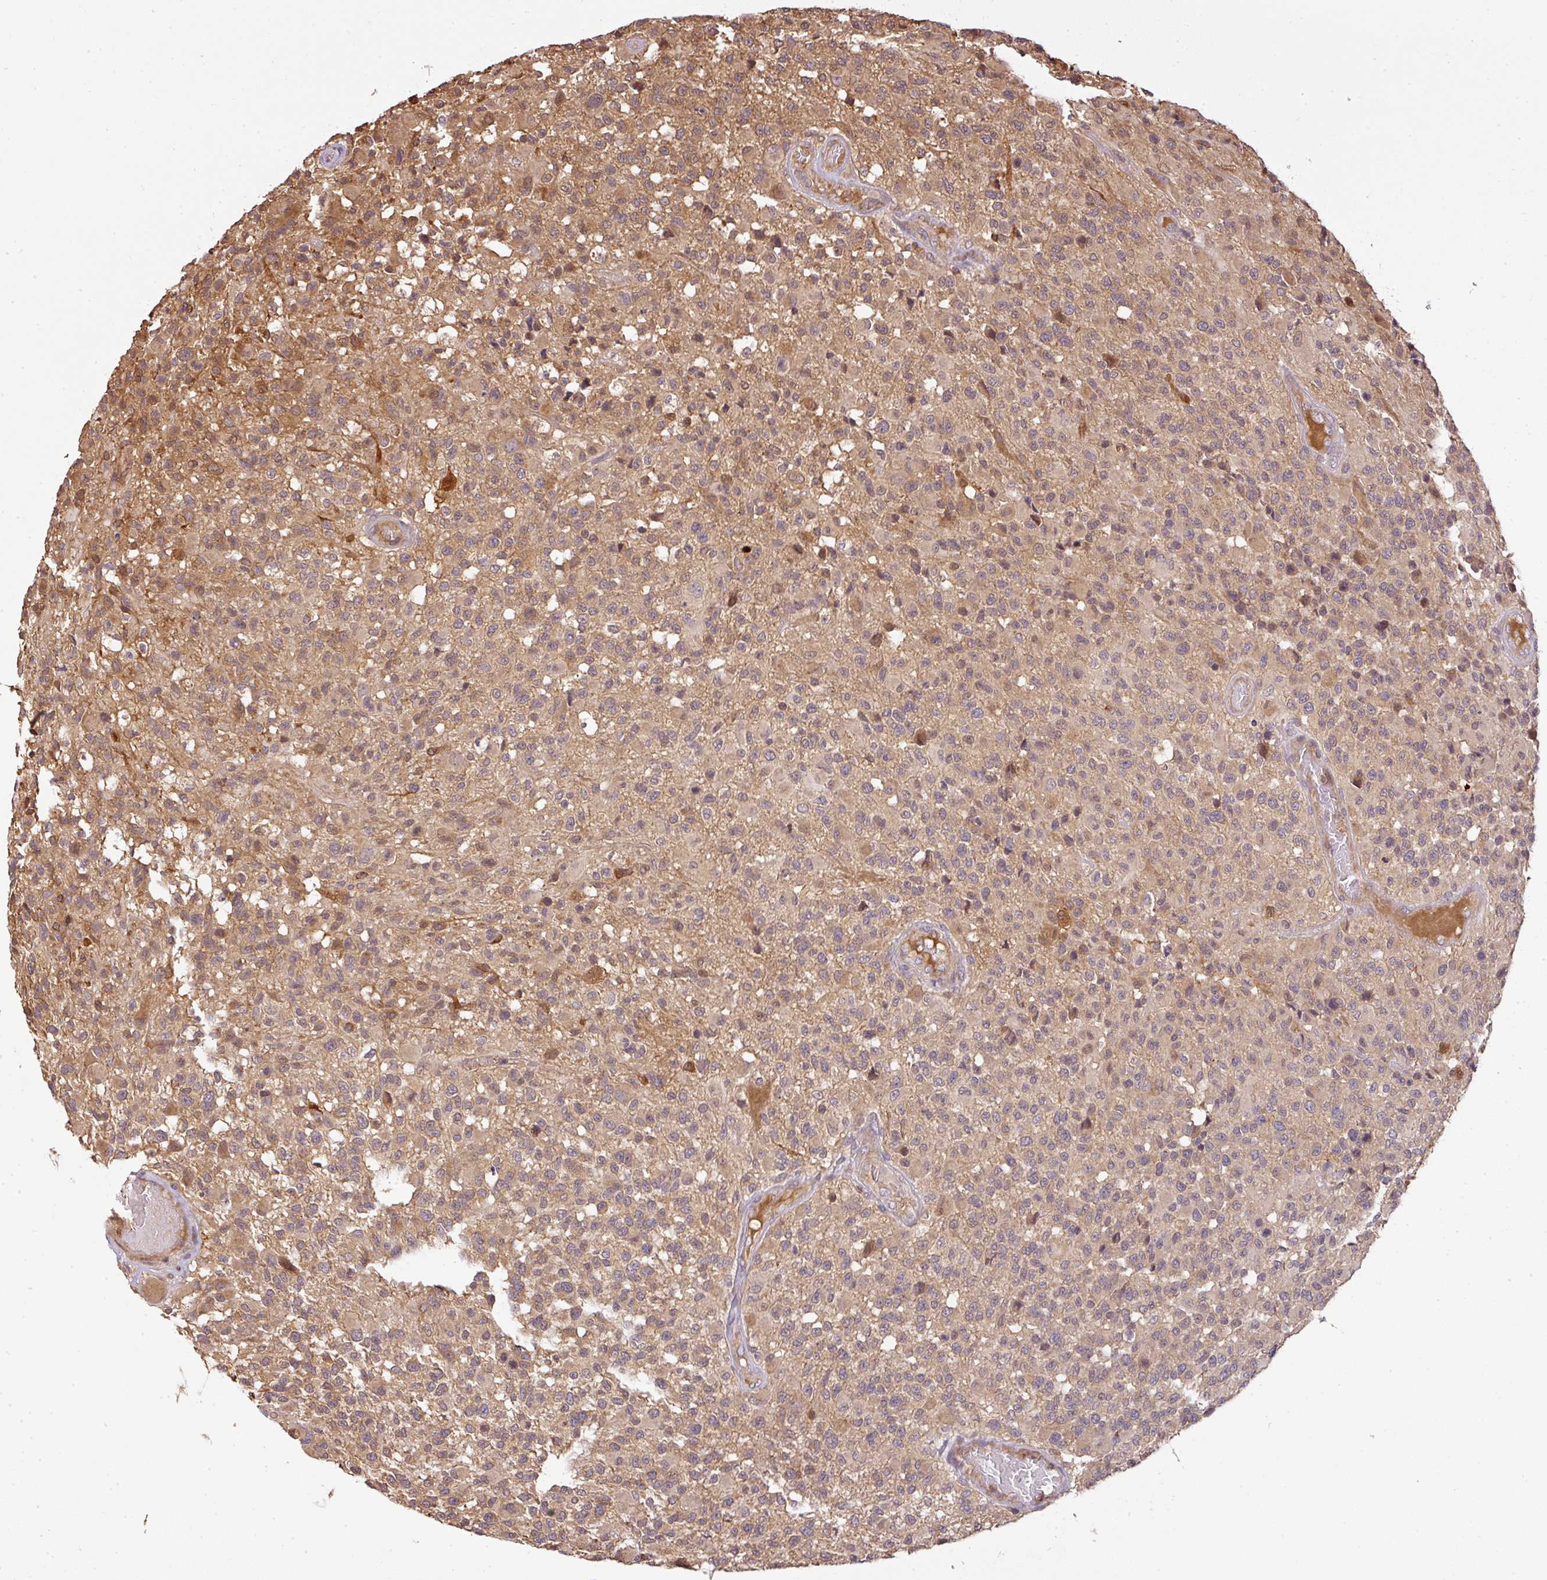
{"staining": {"intensity": "weak", "quantity": ">75%", "location": "cytoplasmic/membranous"}, "tissue": "glioma", "cell_type": "Tumor cells", "image_type": "cancer", "snomed": [{"axis": "morphology", "description": "Glioma, malignant, High grade"}, {"axis": "morphology", "description": "Glioblastoma, NOS"}, {"axis": "topography", "description": "Brain"}], "caption": "Weak cytoplasmic/membranous expression for a protein is identified in about >75% of tumor cells of glioblastoma using IHC.", "gene": "TCL1B", "patient": {"sex": "male", "age": 60}}